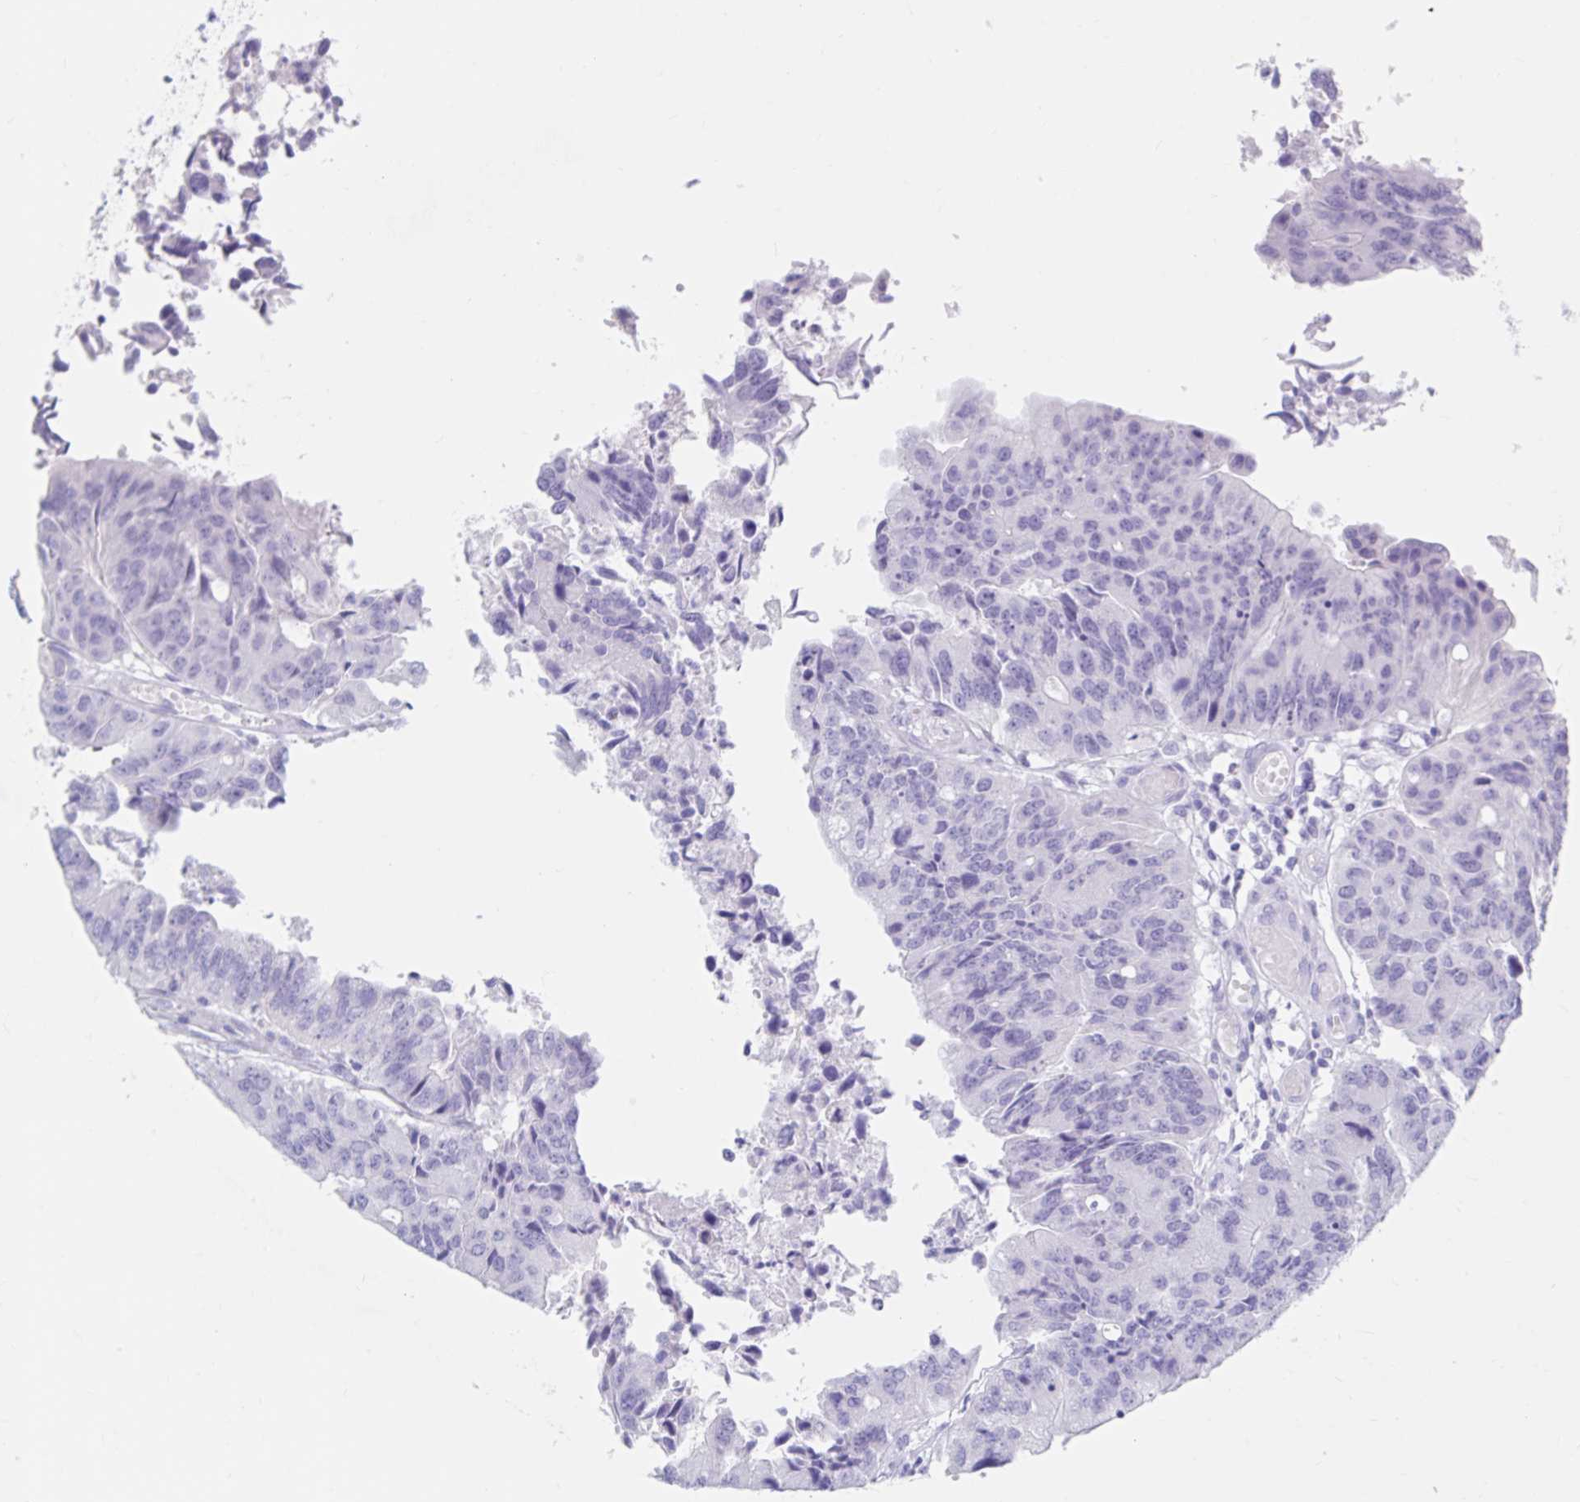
{"staining": {"intensity": "negative", "quantity": "none", "location": "none"}, "tissue": "colorectal cancer", "cell_type": "Tumor cells", "image_type": "cancer", "snomed": [{"axis": "morphology", "description": "Adenocarcinoma, NOS"}, {"axis": "topography", "description": "Colon"}], "caption": "Tumor cells show no significant staining in colorectal cancer (adenocarcinoma).", "gene": "DPEP3", "patient": {"sex": "female", "age": 67}}